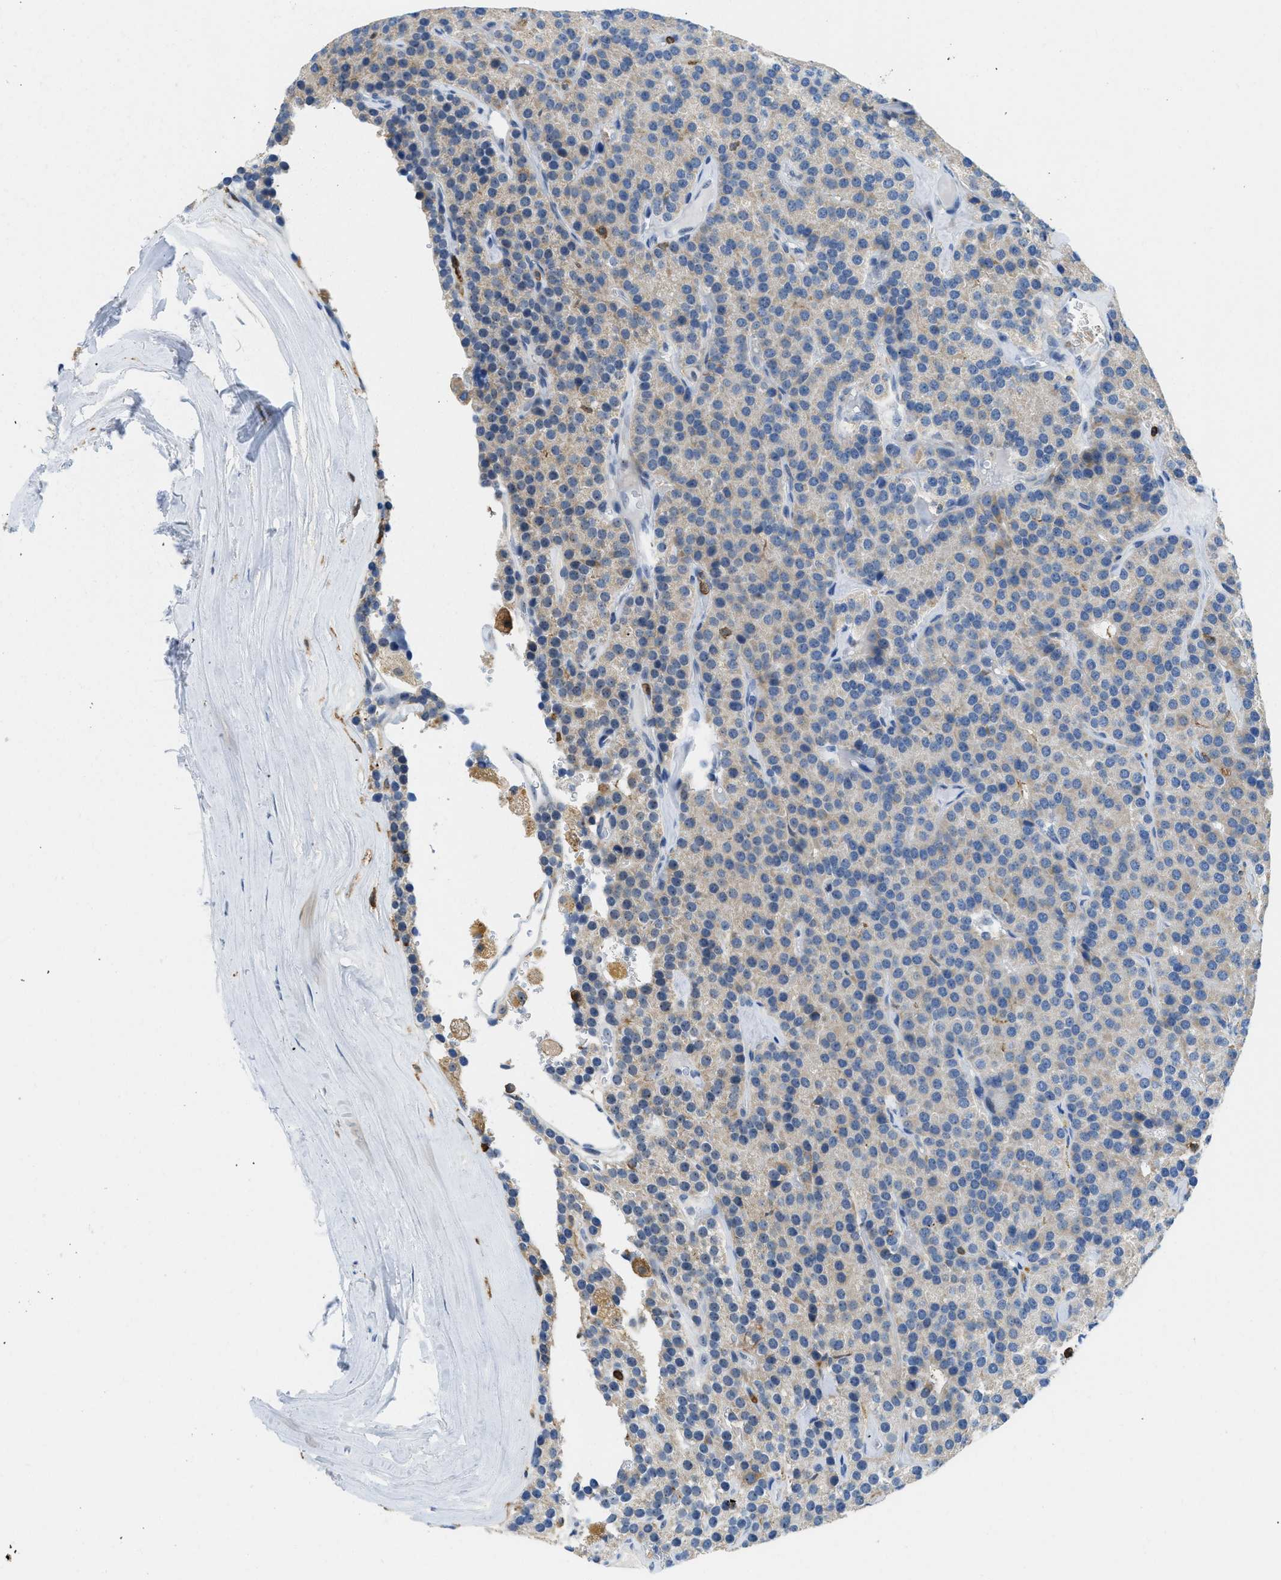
{"staining": {"intensity": "weak", "quantity": "<25%", "location": "cytoplasmic/membranous"}, "tissue": "parathyroid gland", "cell_type": "Glandular cells", "image_type": "normal", "snomed": [{"axis": "morphology", "description": "Normal tissue, NOS"}, {"axis": "morphology", "description": "Adenoma, NOS"}, {"axis": "topography", "description": "Parathyroid gland"}], "caption": "Immunohistochemistry (IHC) of normal parathyroid gland displays no positivity in glandular cells. (Stains: DAB (3,3'-diaminobenzidine) immunohistochemistry with hematoxylin counter stain, Microscopy: brightfield microscopy at high magnification).", "gene": "FAM151A", "patient": {"sex": "female", "age": 86}}